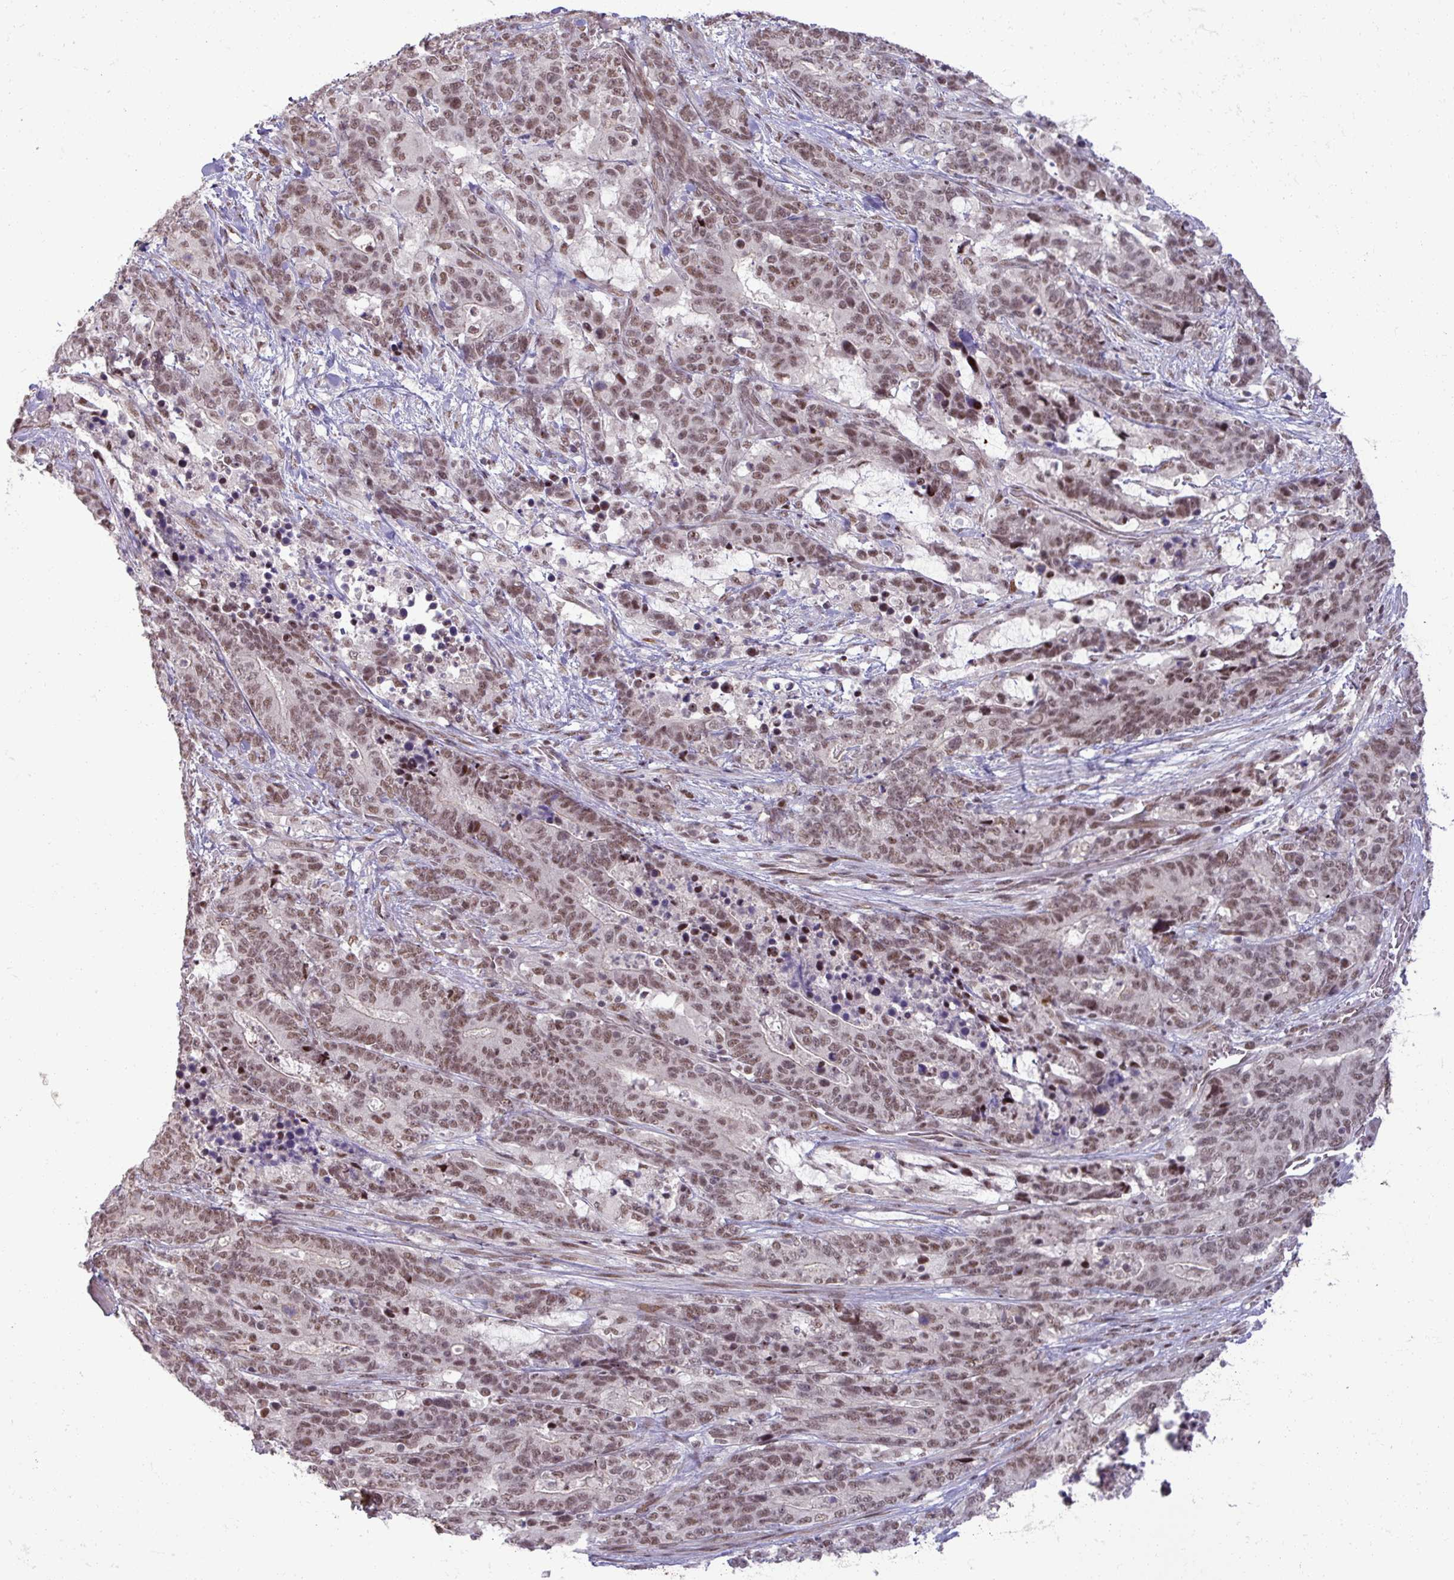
{"staining": {"intensity": "moderate", "quantity": ">75%", "location": "nuclear"}, "tissue": "stomach cancer", "cell_type": "Tumor cells", "image_type": "cancer", "snomed": [{"axis": "morphology", "description": "Normal tissue, NOS"}, {"axis": "morphology", "description": "Adenocarcinoma, NOS"}, {"axis": "topography", "description": "Stomach"}], "caption": "Immunohistochemical staining of human stomach cancer (adenocarcinoma) displays medium levels of moderate nuclear protein positivity in approximately >75% of tumor cells.", "gene": "PTPN20", "patient": {"sex": "female", "age": 64}}